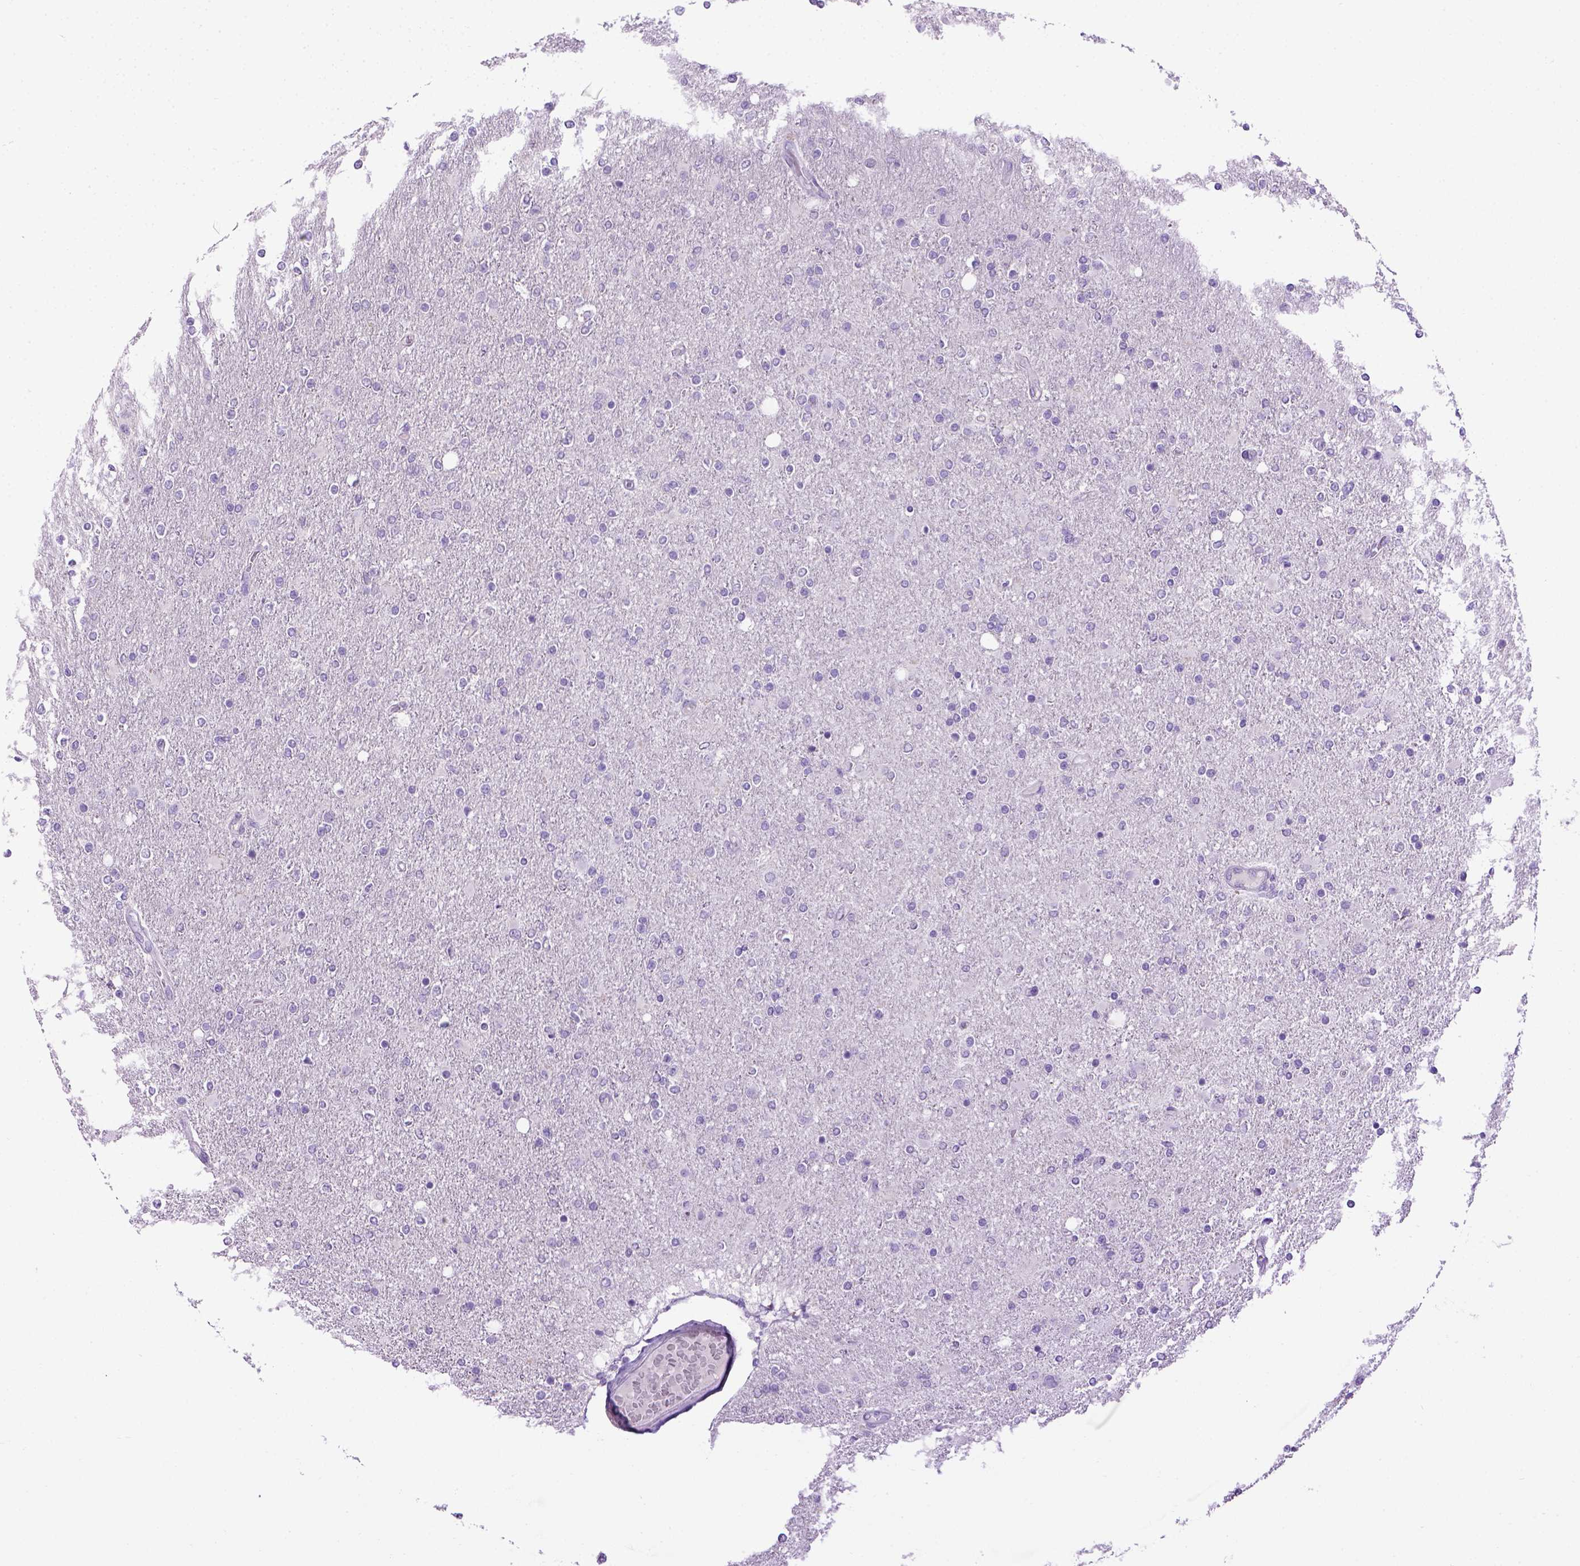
{"staining": {"intensity": "negative", "quantity": "none", "location": "none"}, "tissue": "glioma", "cell_type": "Tumor cells", "image_type": "cancer", "snomed": [{"axis": "morphology", "description": "Glioma, malignant, High grade"}, {"axis": "topography", "description": "Cerebral cortex"}], "caption": "The histopathology image shows no significant positivity in tumor cells of high-grade glioma (malignant).", "gene": "CDH1", "patient": {"sex": "male", "age": 70}}